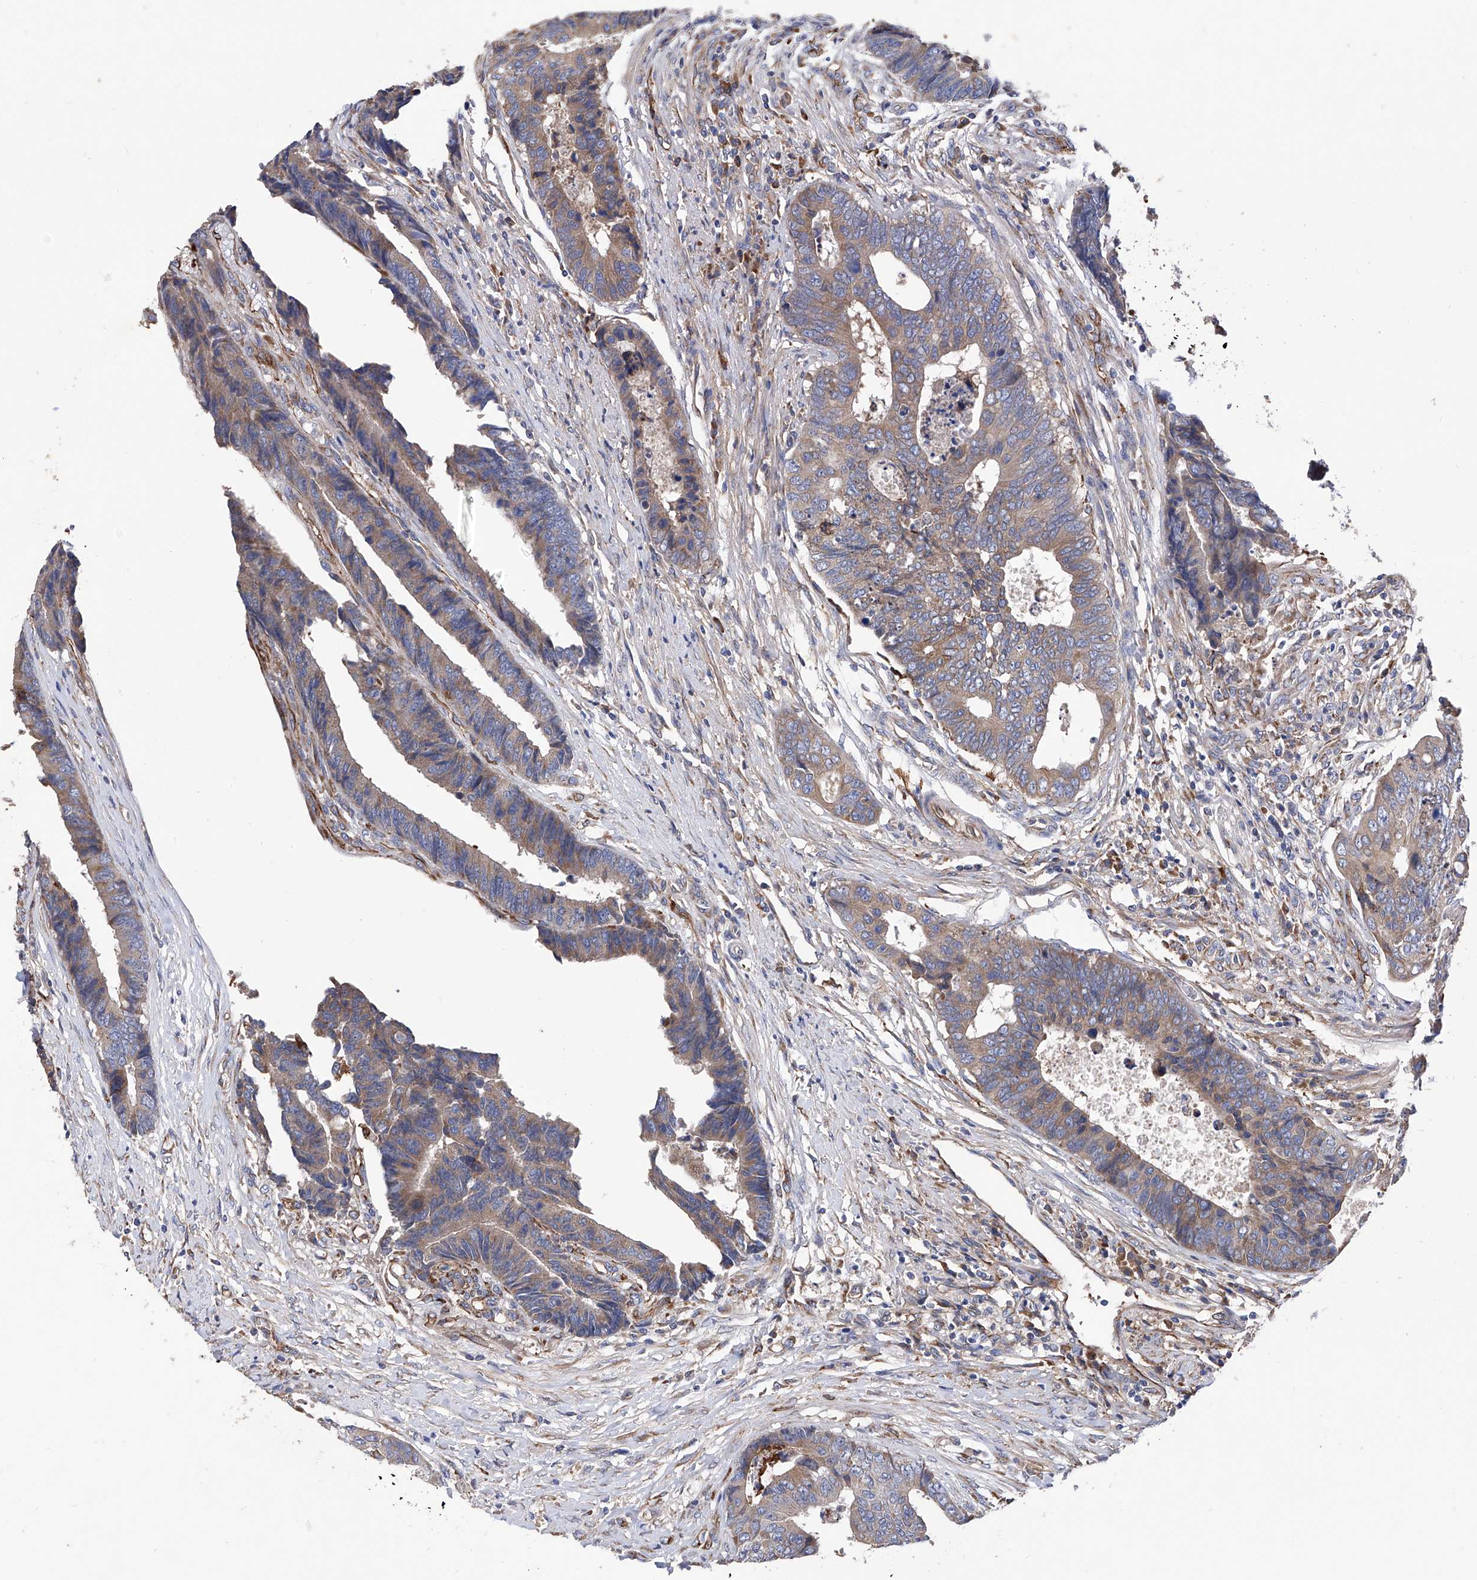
{"staining": {"intensity": "moderate", "quantity": "25%-75%", "location": "cytoplasmic/membranous"}, "tissue": "colorectal cancer", "cell_type": "Tumor cells", "image_type": "cancer", "snomed": [{"axis": "morphology", "description": "Adenocarcinoma, NOS"}, {"axis": "topography", "description": "Rectum"}], "caption": "Protein staining by immunohistochemistry displays moderate cytoplasmic/membranous expression in about 25%-75% of tumor cells in colorectal cancer (adenocarcinoma).", "gene": "INPP5B", "patient": {"sex": "male", "age": 84}}